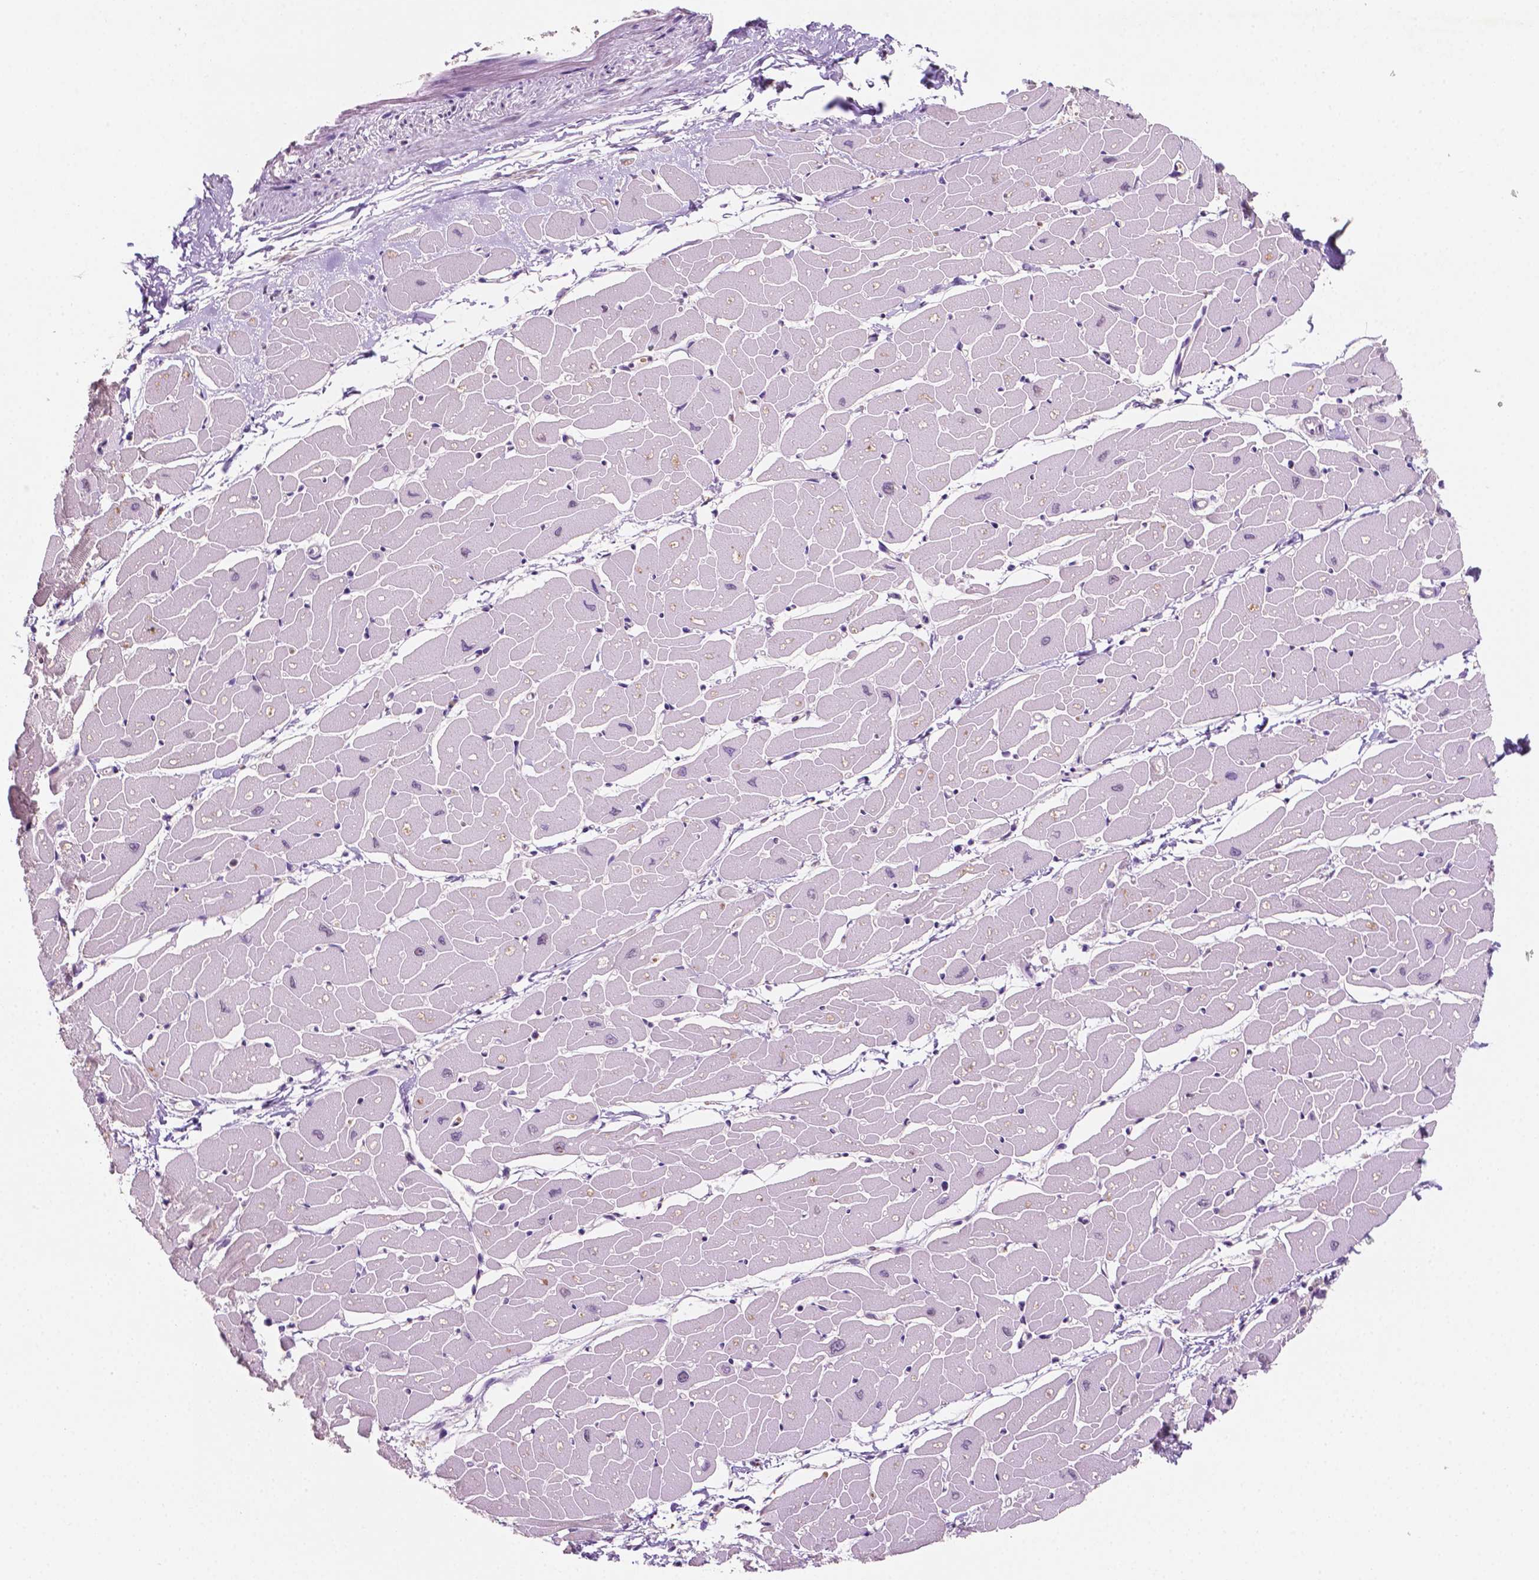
{"staining": {"intensity": "weak", "quantity": "<25%", "location": "nuclear"}, "tissue": "heart muscle", "cell_type": "Cardiomyocytes", "image_type": "normal", "snomed": [{"axis": "morphology", "description": "Normal tissue, NOS"}, {"axis": "topography", "description": "Heart"}], "caption": "DAB immunohistochemical staining of benign human heart muscle demonstrates no significant positivity in cardiomyocytes. (DAB immunohistochemistry, high magnification).", "gene": "SHLD3", "patient": {"sex": "male", "age": 57}}